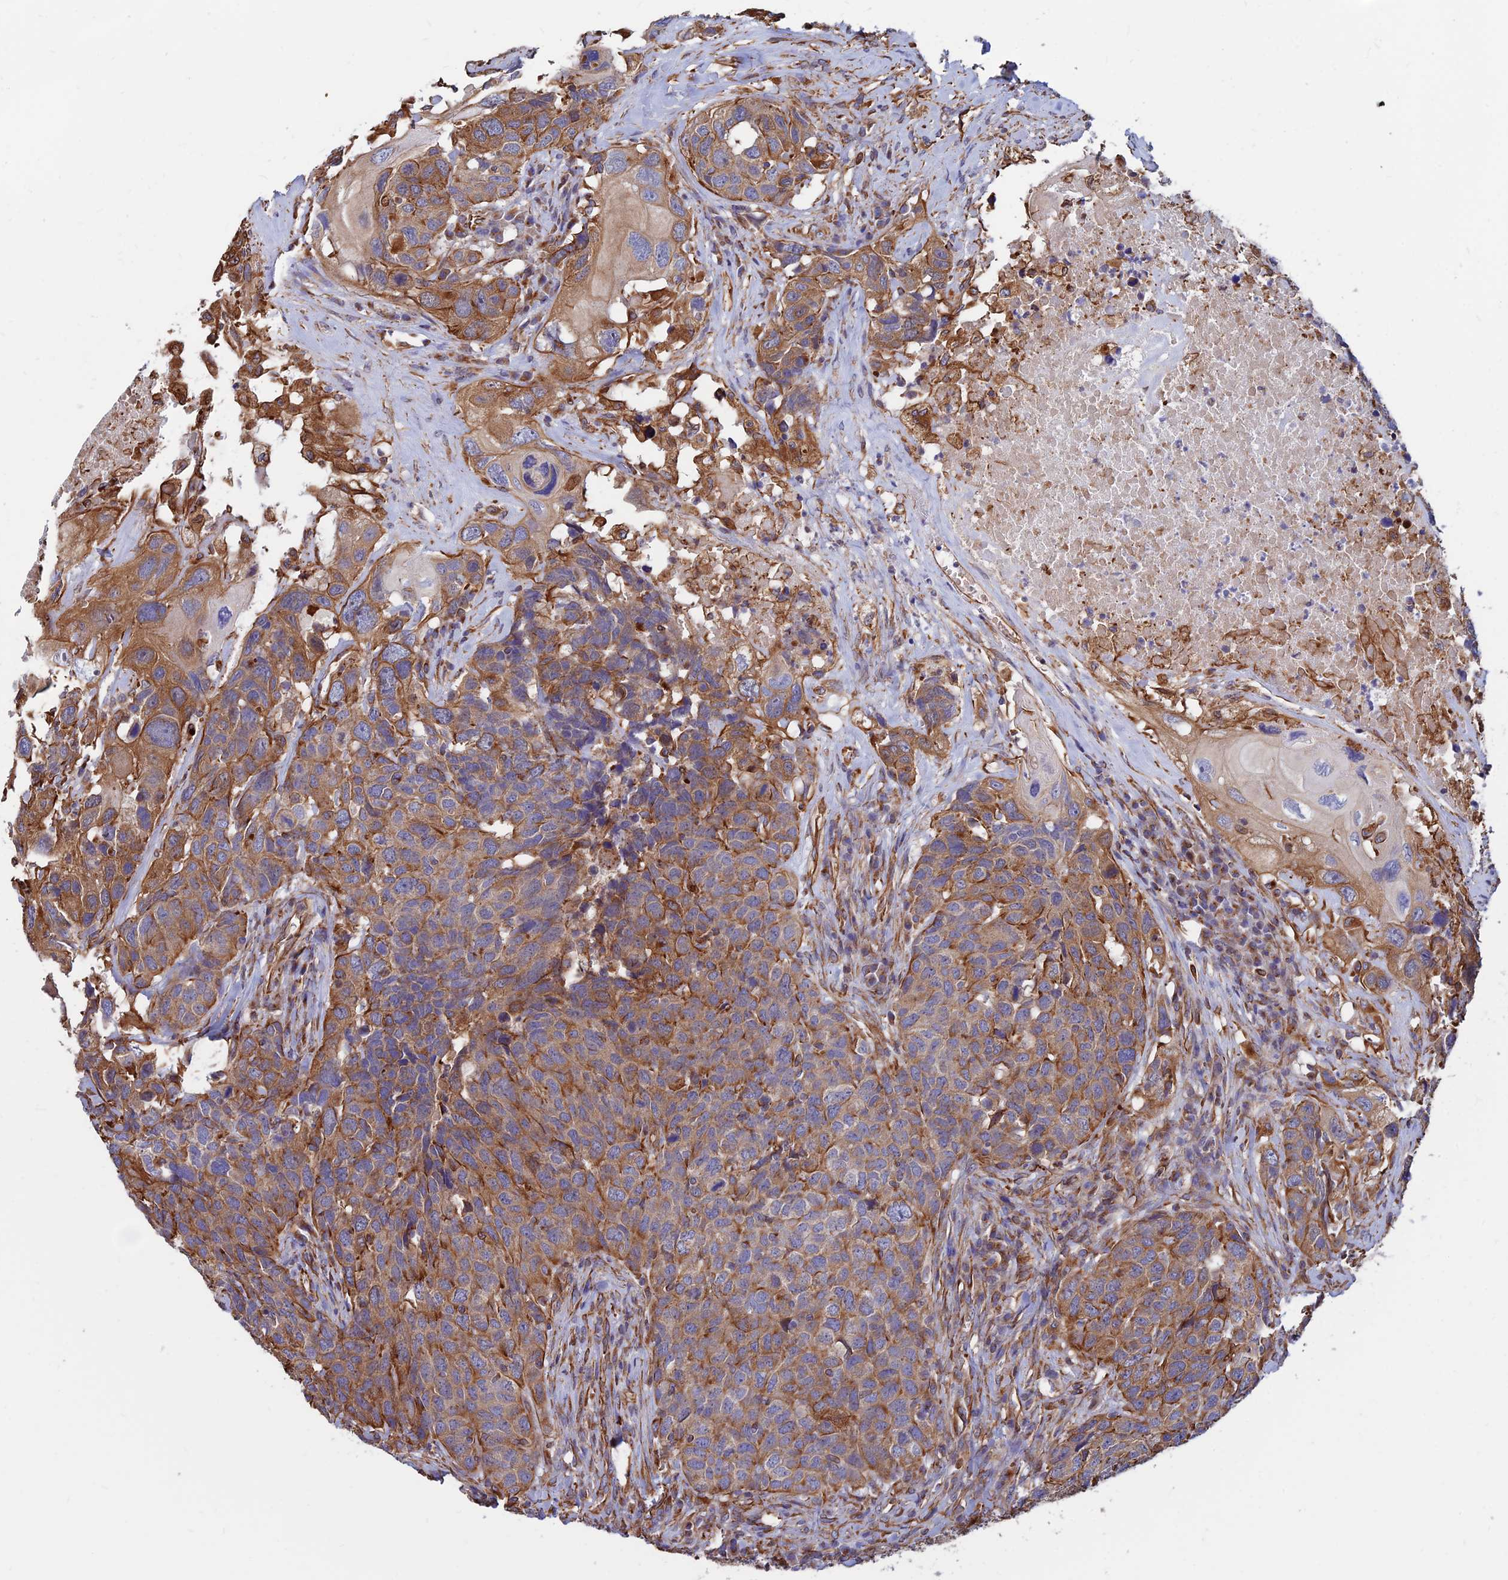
{"staining": {"intensity": "moderate", "quantity": ">75%", "location": "cytoplasmic/membranous"}, "tissue": "head and neck cancer", "cell_type": "Tumor cells", "image_type": "cancer", "snomed": [{"axis": "morphology", "description": "Squamous cell carcinoma, NOS"}, {"axis": "topography", "description": "Head-Neck"}], "caption": "The immunohistochemical stain shows moderate cytoplasmic/membranous staining in tumor cells of squamous cell carcinoma (head and neck) tissue.", "gene": "CDK18", "patient": {"sex": "male", "age": 66}}